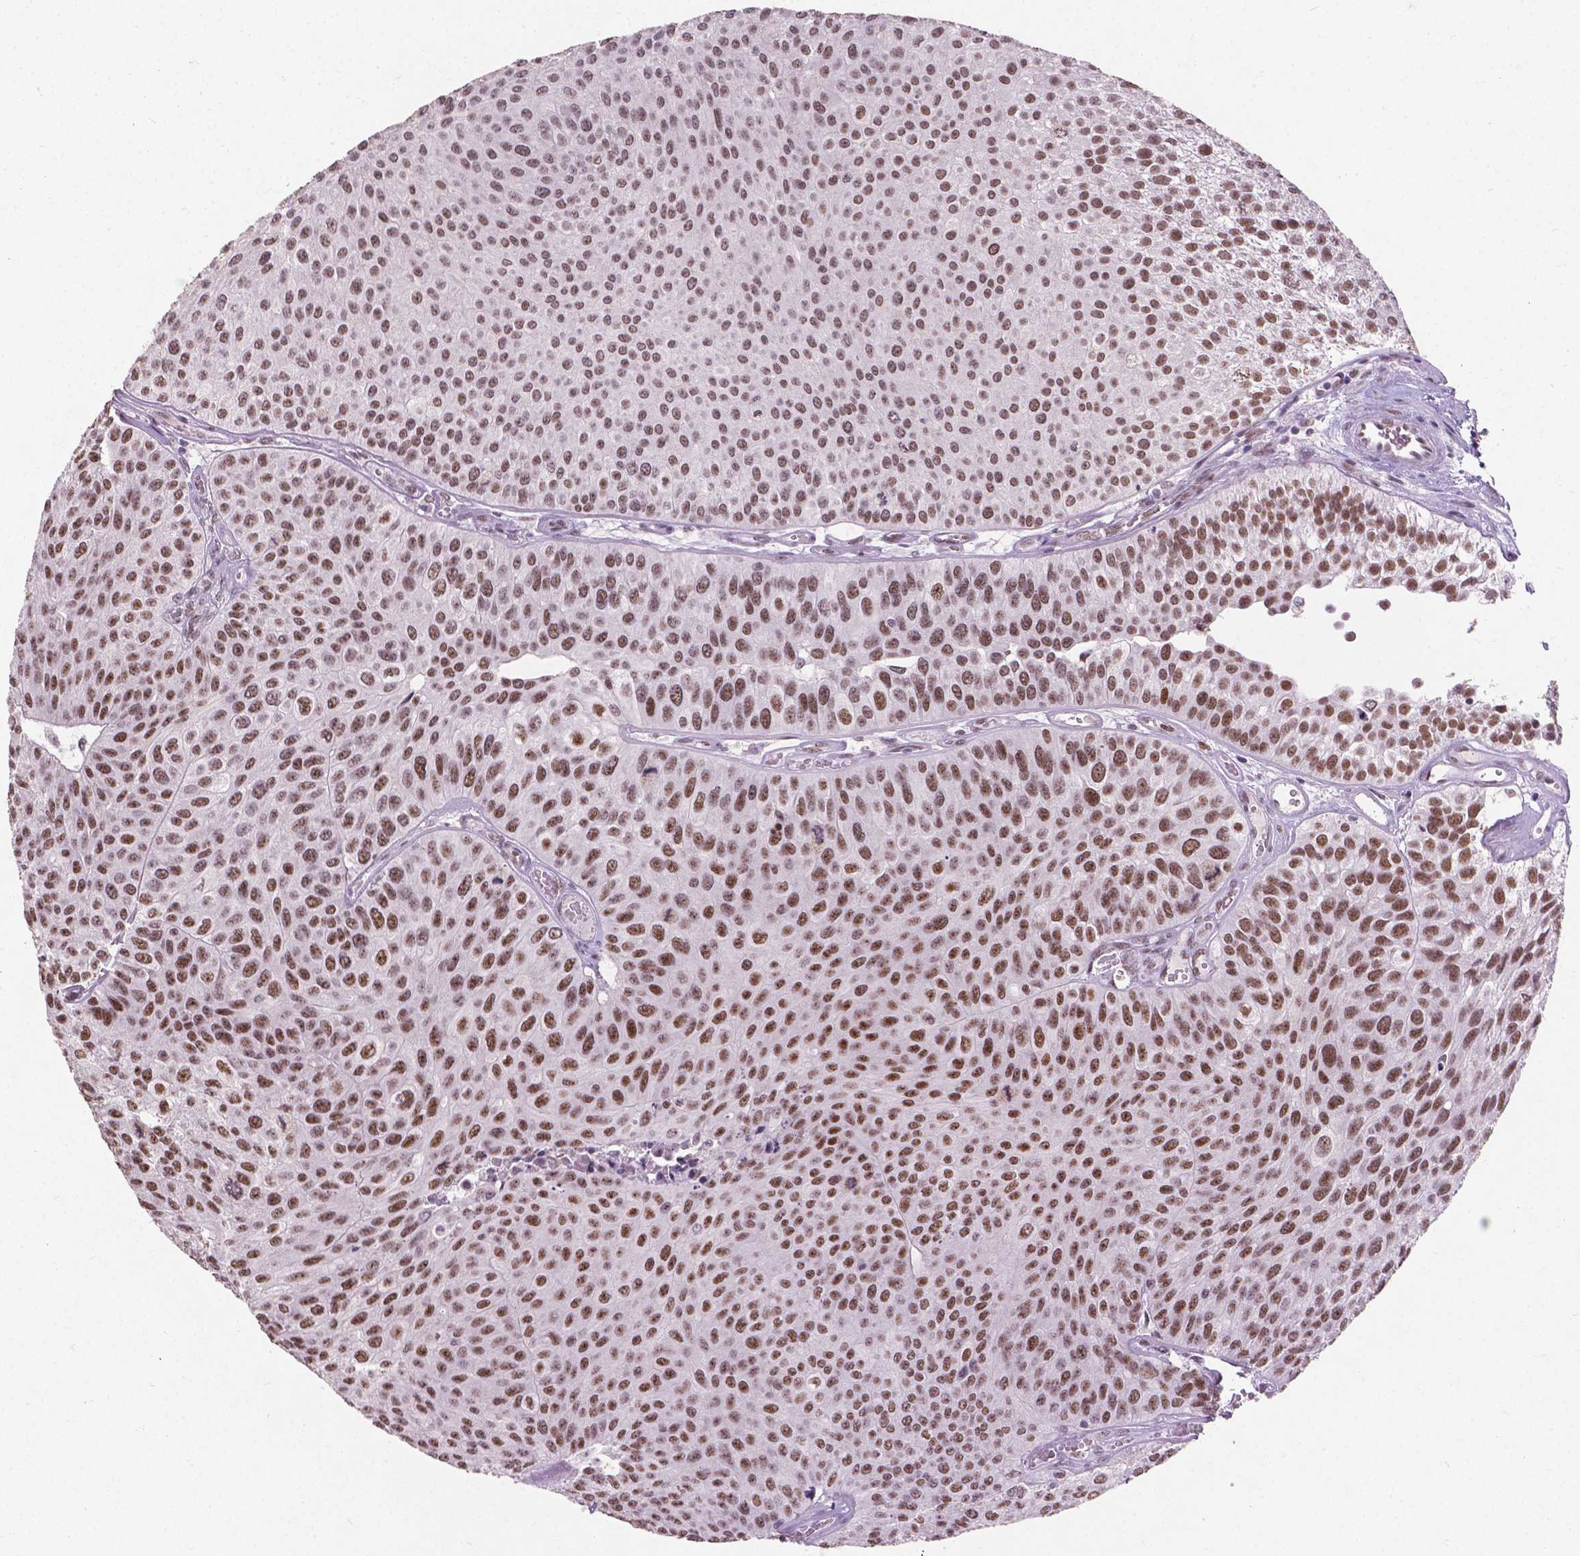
{"staining": {"intensity": "moderate", "quantity": ">75%", "location": "nuclear"}, "tissue": "urothelial cancer", "cell_type": "Tumor cells", "image_type": "cancer", "snomed": [{"axis": "morphology", "description": "Urothelial carcinoma, Low grade"}, {"axis": "topography", "description": "Urinary bladder"}], "caption": "This is an image of IHC staining of urothelial carcinoma (low-grade), which shows moderate staining in the nuclear of tumor cells.", "gene": "COIL", "patient": {"sex": "female", "age": 87}}